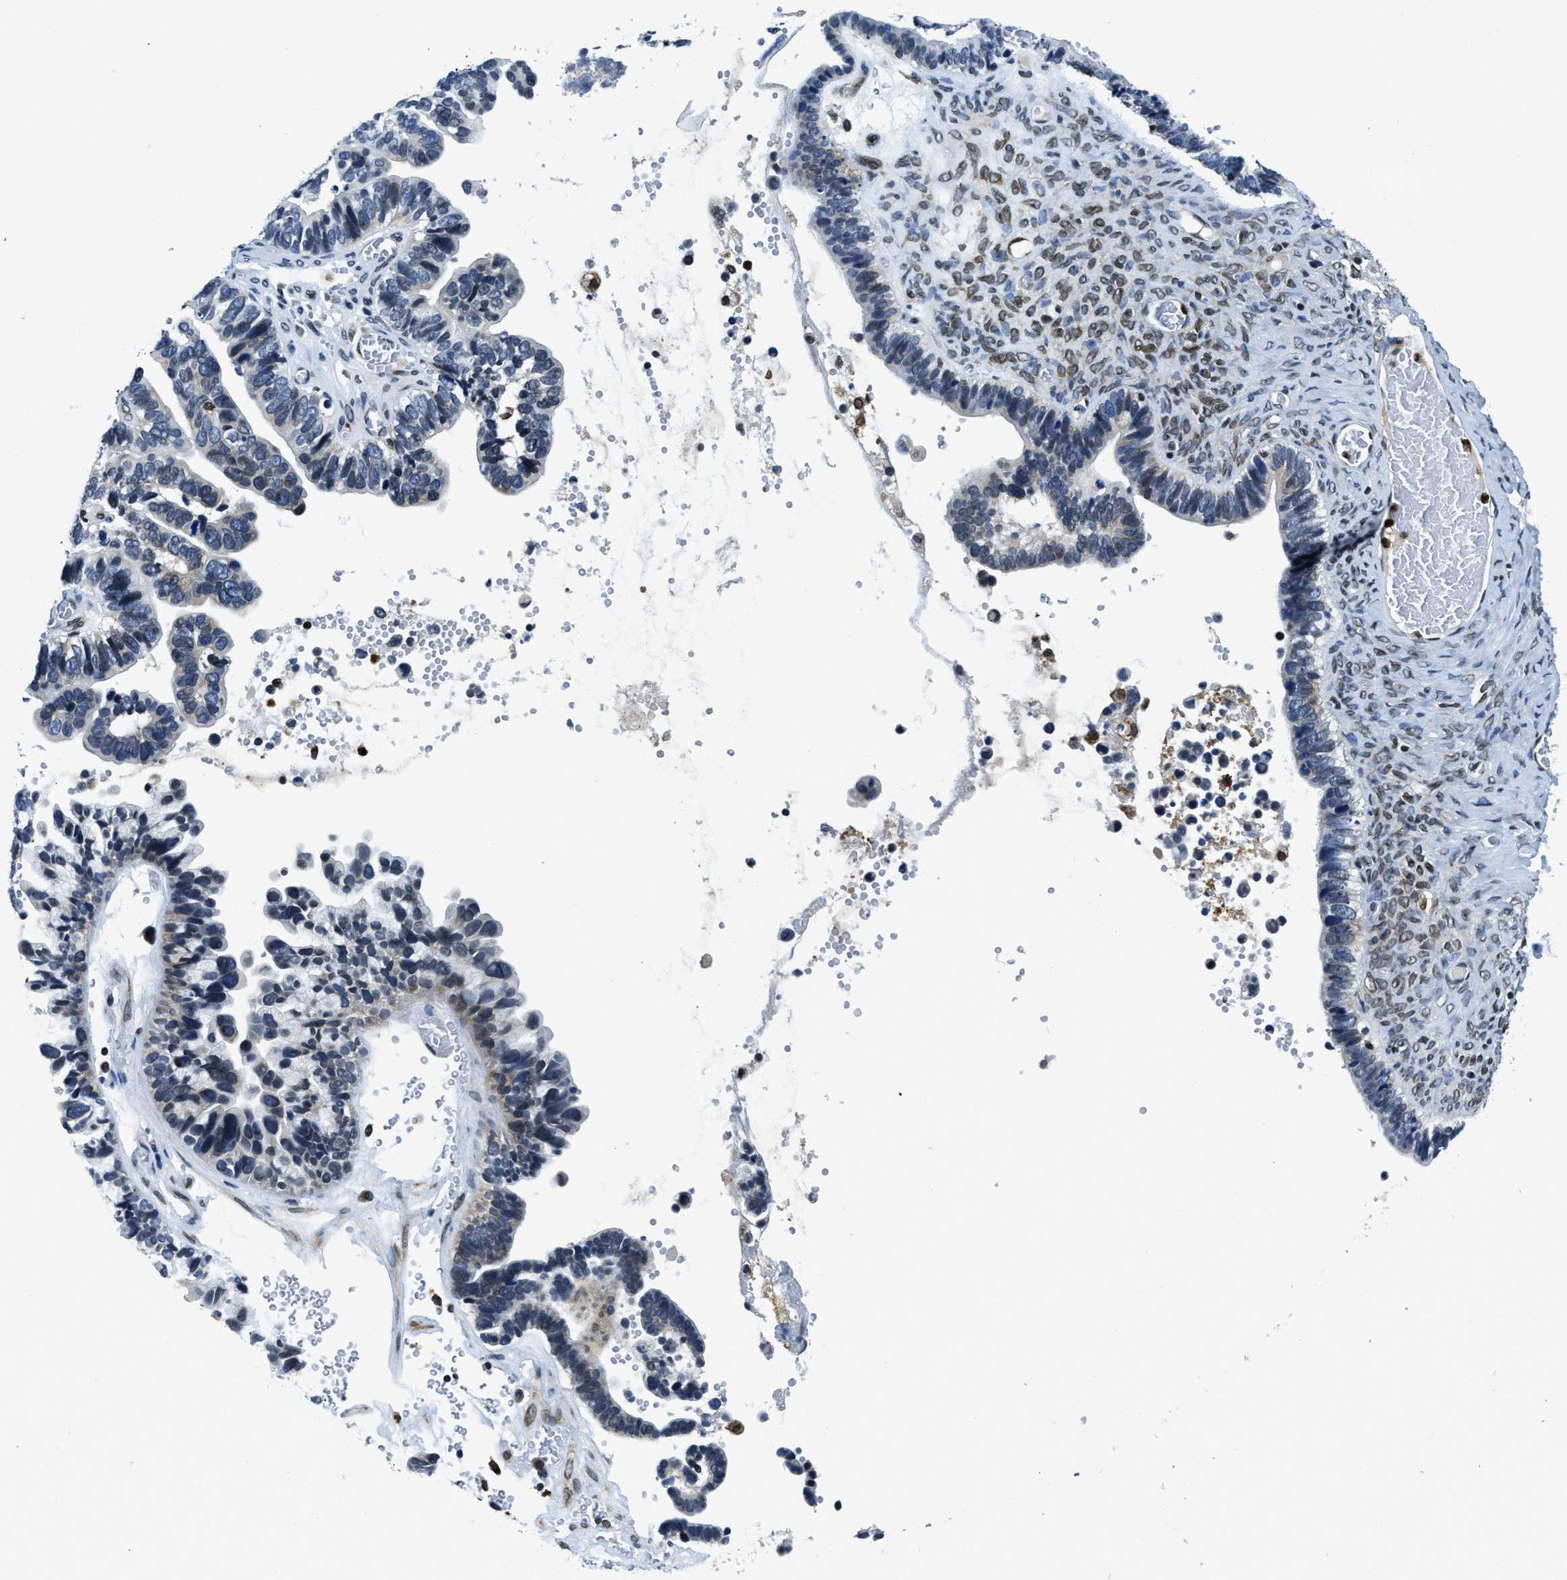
{"staining": {"intensity": "weak", "quantity": "<25%", "location": "cytoplasmic/membranous,nuclear"}, "tissue": "ovarian cancer", "cell_type": "Tumor cells", "image_type": "cancer", "snomed": [{"axis": "morphology", "description": "Cystadenocarcinoma, serous, NOS"}, {"axis": "topography", "description": "Ovary"}], "caption": "There is no significant expression in tumor cells of ovarian cancer. (DAB immunohistochemistry (IHC) with hematoxylin counter stain).", "gene": "ZC3HC1", "patient": {"sex": "female", "age": 56}}